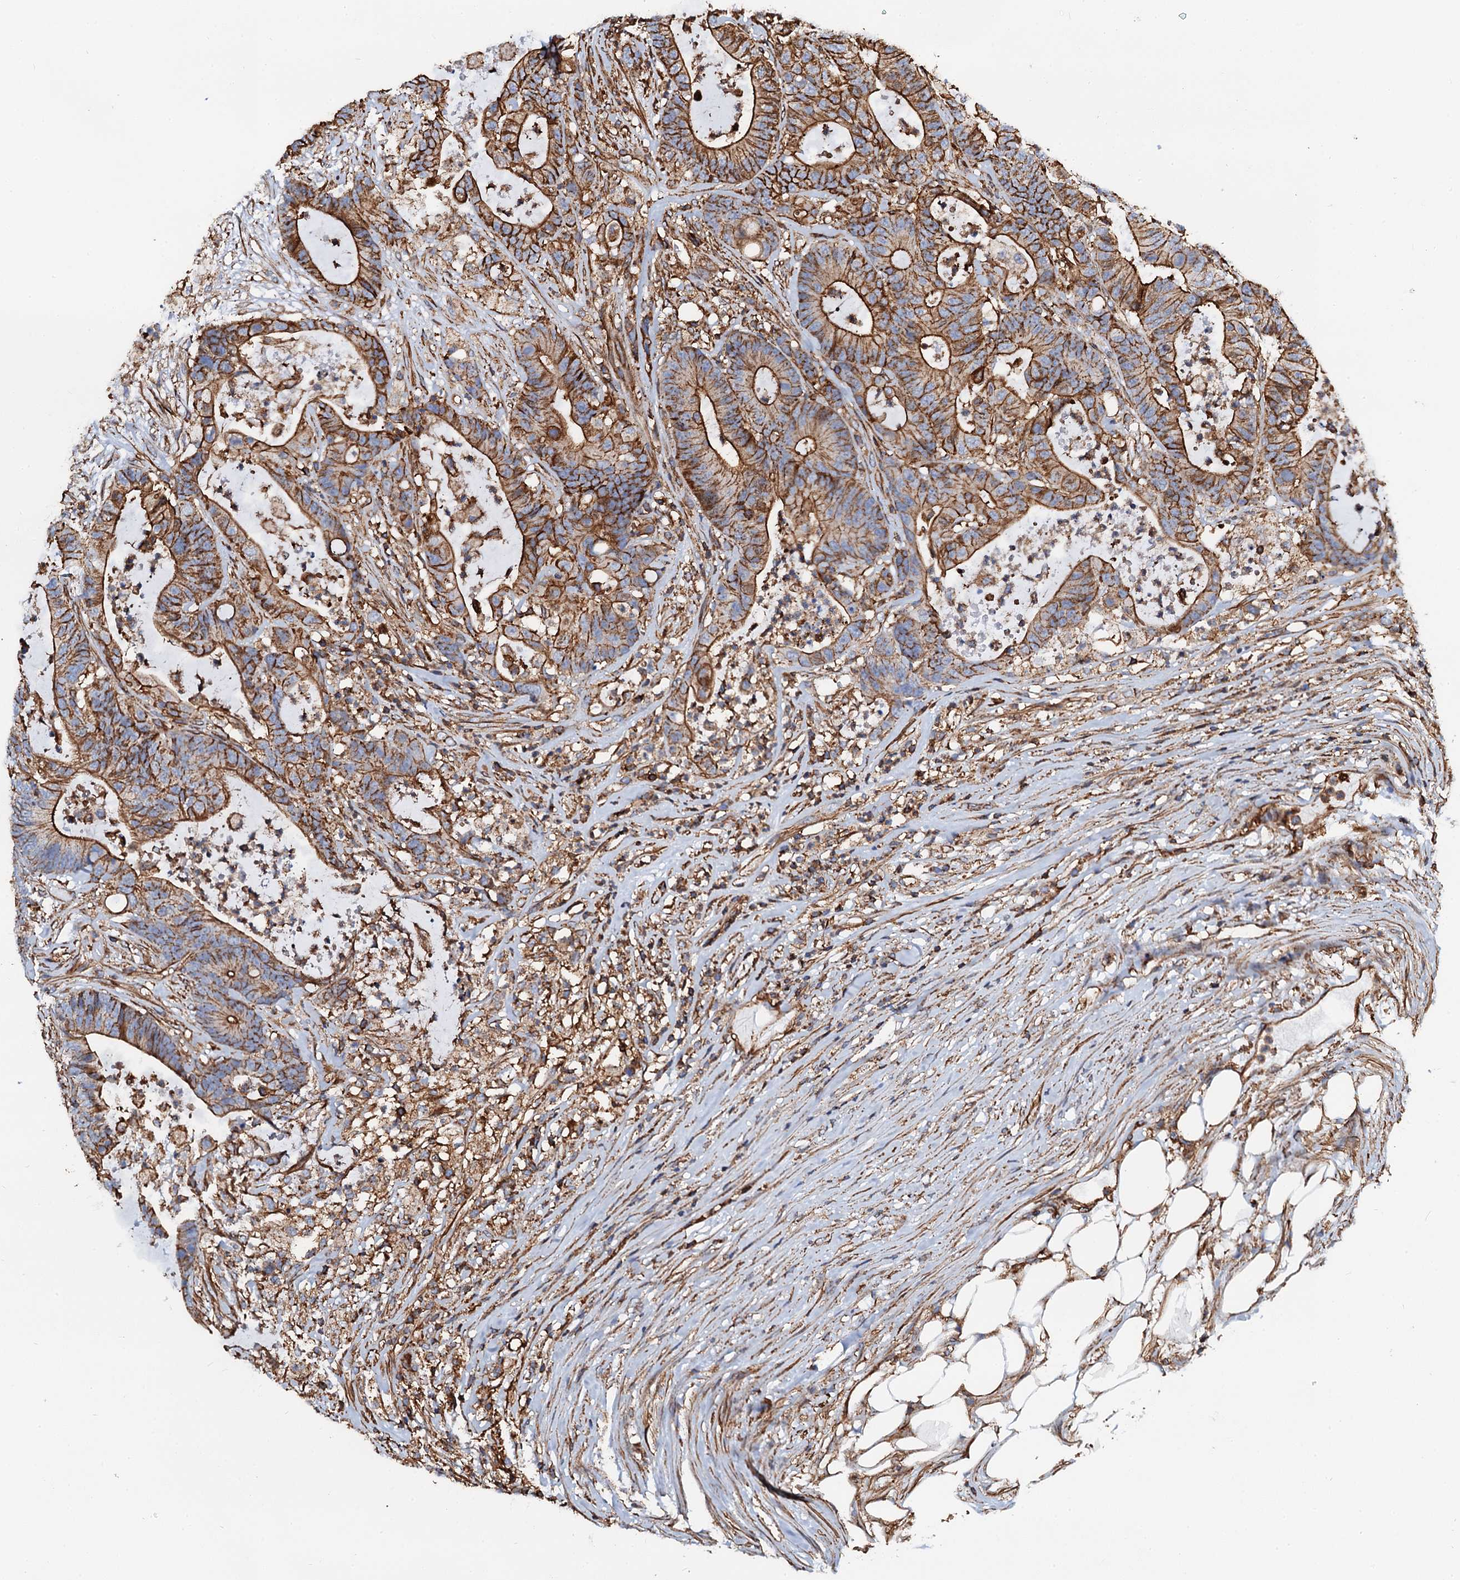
{"staining": {"intensity": "moderate", "quantity": ">75%", "location": "cytoplasmic/membranous"}, "tissue": "colorectal cancer", "cell_type": "Tumor cells", "image_type": "cancer", "snomed": [{"axis": "morphology", "description": "Adenocarcinoma, NOS"}, {"axis": "topography", "description": "Colon"}], "caption": "A micrograph of human colorectal cancer (adenocarcinoma) stained for a protein reveals moderate cytoplasmic/membranous brown staining in tumor cells.", "gene": "INTS10", "patient": {"sex": "female", "age": 84}}